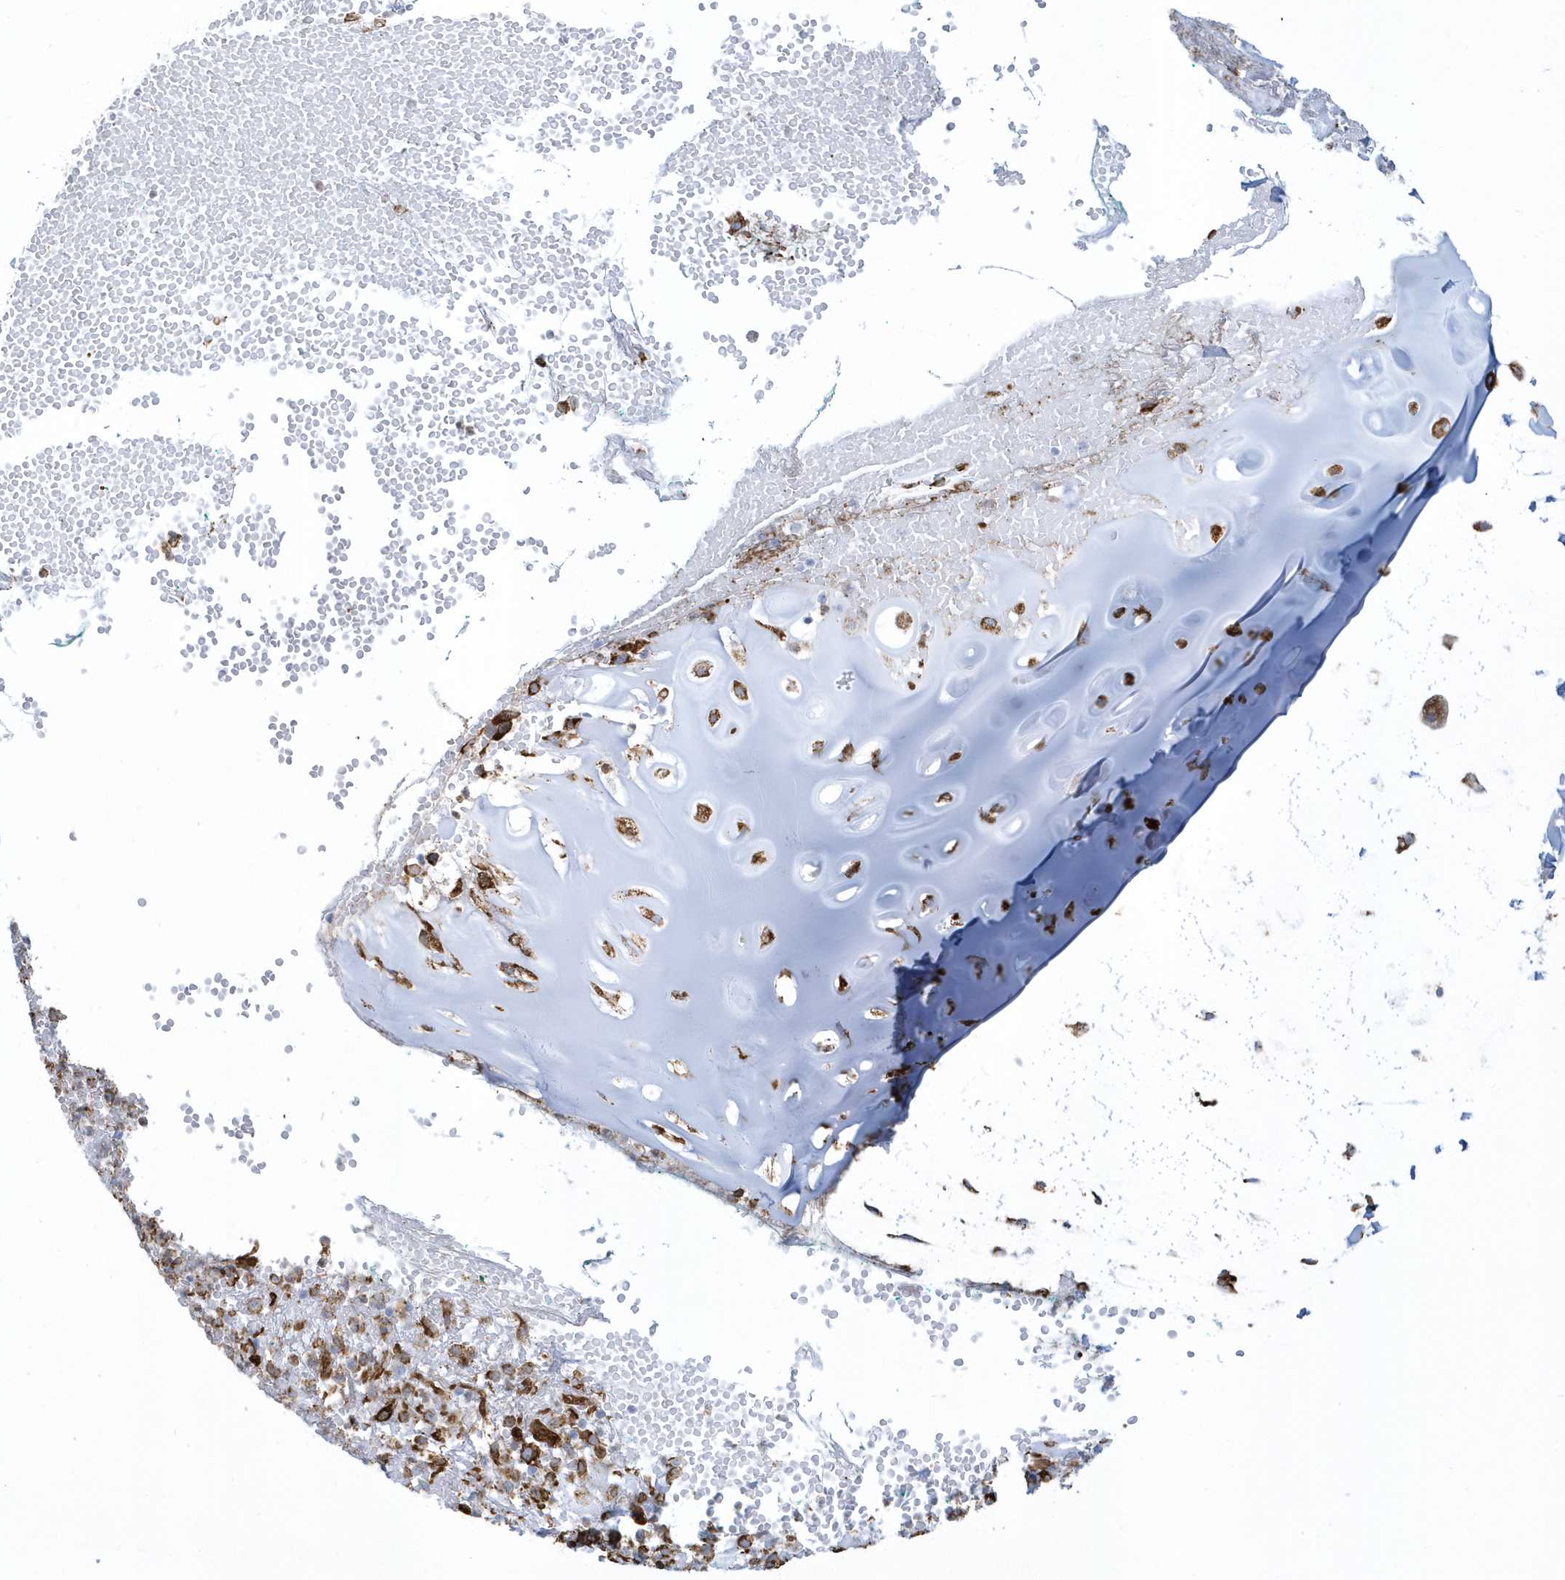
{"staining": {"intensity": "strong", "quantity": ">75%", "location": "cytoplasmic/membranous,nuclear"}, "tissue": "soft tissue", "cell_type": "Chondrocytes", "image_type": "normal", "snomed": [{"axis": "morphology", "description": "Normal tissue, NOS"}, {"axis": "morphology", "description": "Basal cell carcinoma"}, {"axis": "topography", "description": "Cartilage tissue"}, {"axis": "topography", "description": "Nasopharynx"}, {"axis": "topography", "description": "Oral tissue"}], "caption": "This micrograph displays immunohistochemistry (IHC) staining of benign soft tissue, with high strong cytoplasmic/membranous,nuclear staining in about >75% of chondrocytes.", "gene": "DCAF1", "patient": {"sex": "female", "age": 77}}